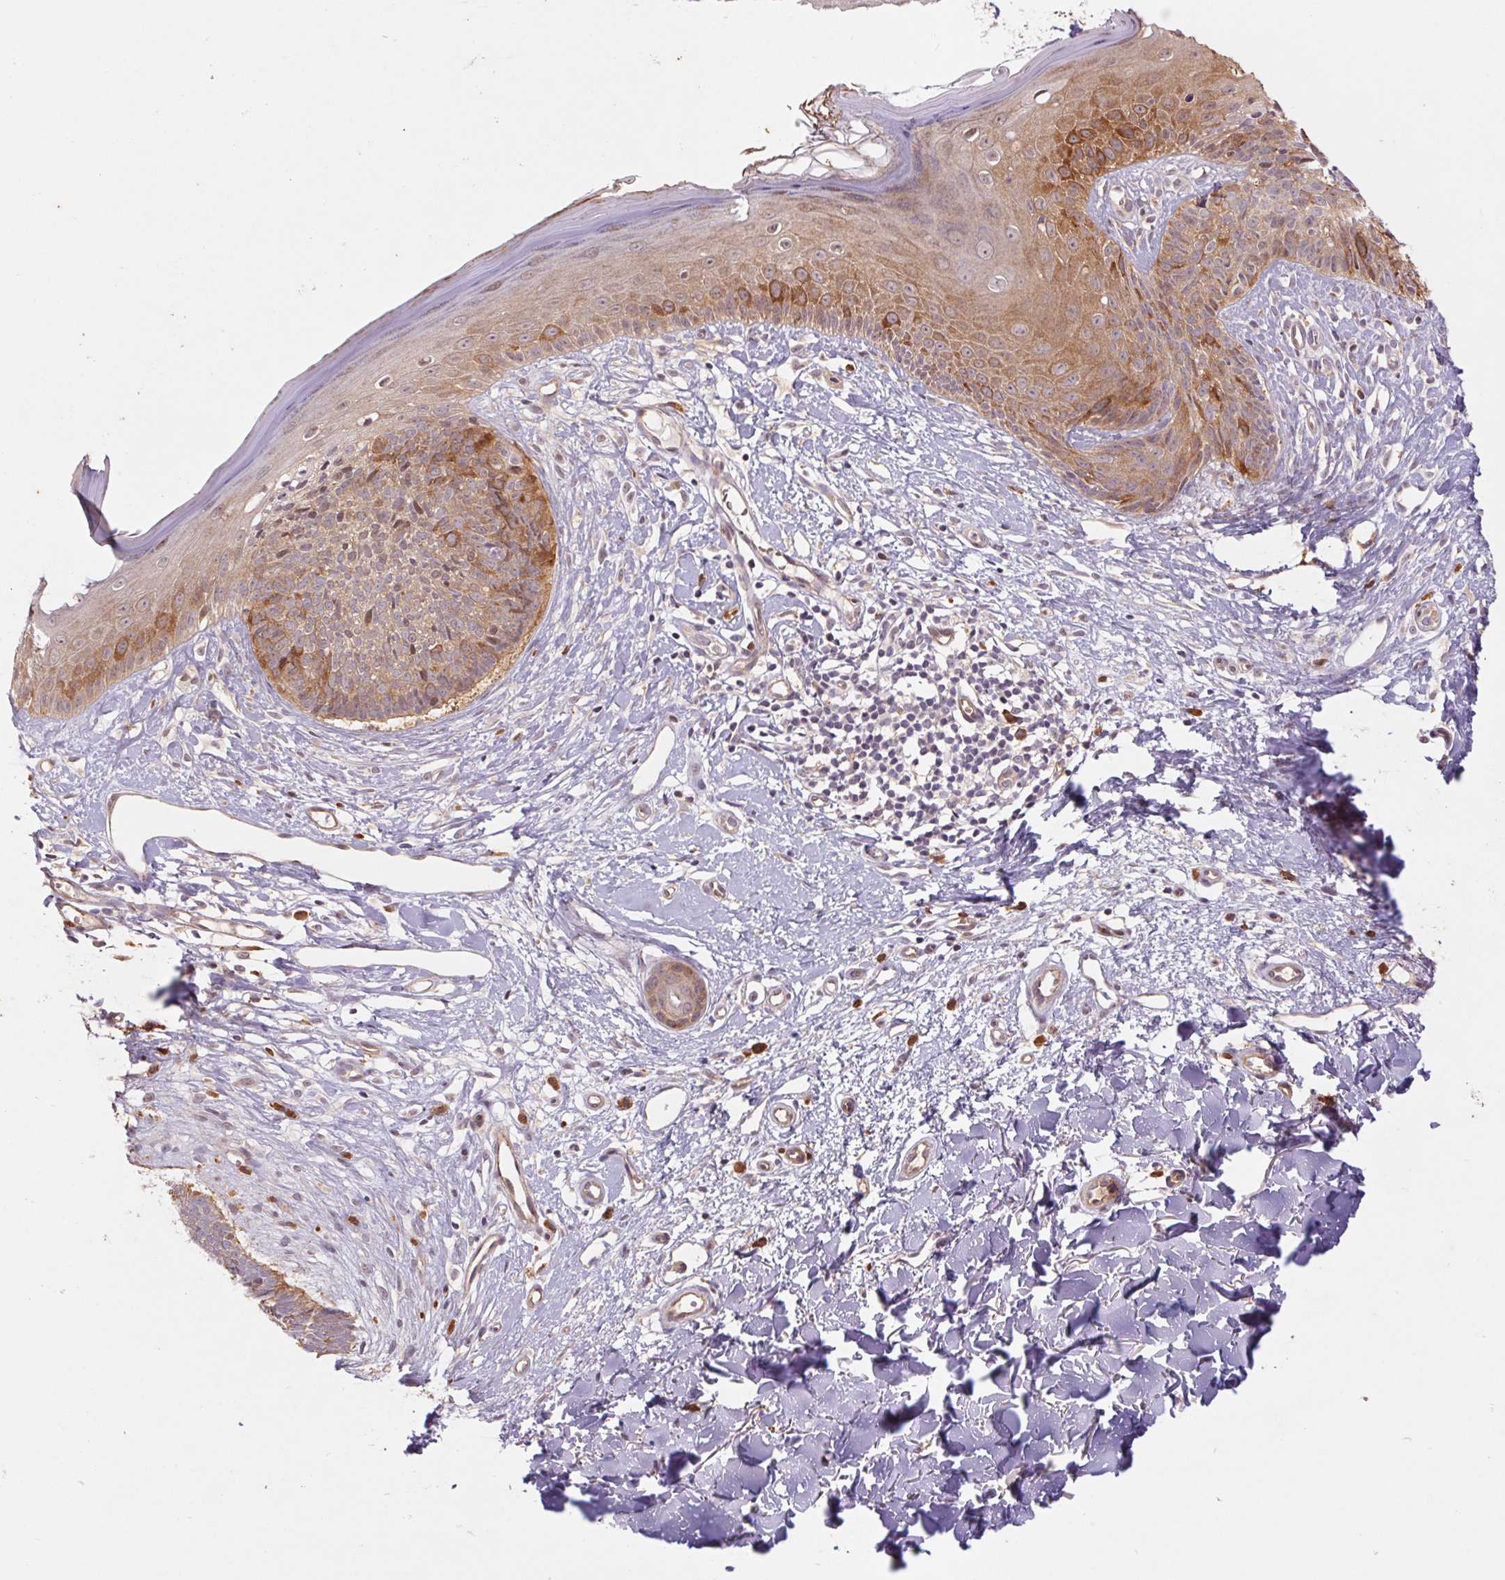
{"staining": {"intensity": "moderate", "quantity": "<25%", "location": "cytoplasmic/membranous,nuclear"}, "tissue": "skin cancer", "cell_type": "Tumor cells", "image_type": "cancer", "snomed": [{"axis": "morphology", "description": "Basal cell carcinoma"}, {"axis": "topography", "description": "Skin"}], "caption": "High-power microscopy captured an immunohistochemistry (IHC) photomicrograph of skin basal cell carcinoma, revealing moderate cytoplasmic/membranous and nuclear staining in approximately <25% of tumor cells.", "gene": "RRM1", "patient": {"sex": "male", "age": 51}}